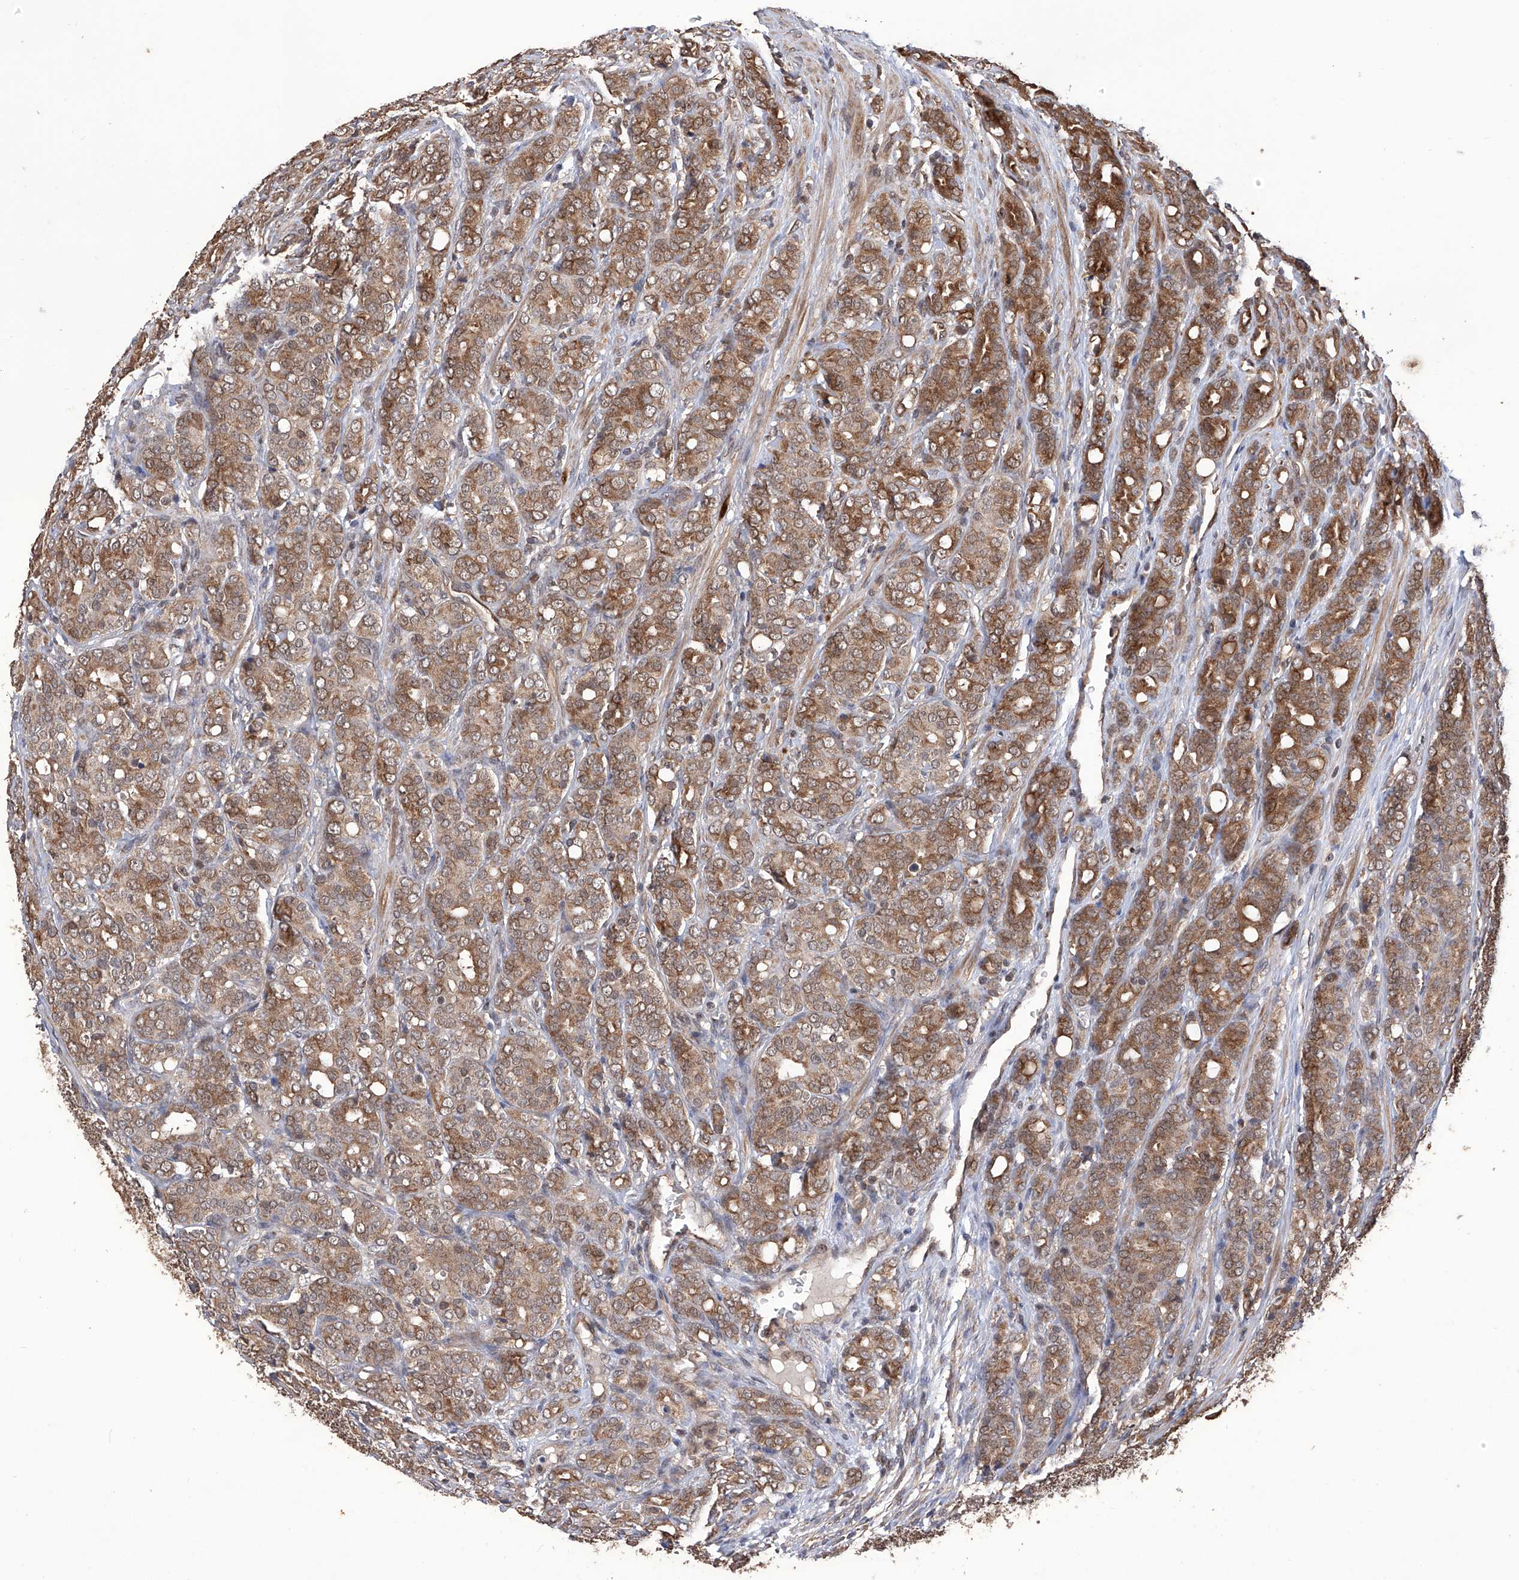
{"staining": {"intensity": "moderate", "quantity": ">75%", "location": "cytoplasmic/membranous"}, "tissue": "prostate cancer", "cell_type": "Tumor cells", "image_type": "cancer", "snomed": [{"axis": "morphology", "description": "Adenocarcinoma, High grade"}, {"axis": "topography", "description": "Prostate"}], "caption": "The image demonstrates staining of high-grade adenocarcinoma (prostate), revealing moderate cytoplasmic/membranous protein expression (brown color) within tumor cells. Nuclei are stained in blue.", "gene": "LYSMD4", "patient": {"sex": "male", "age": 62}}